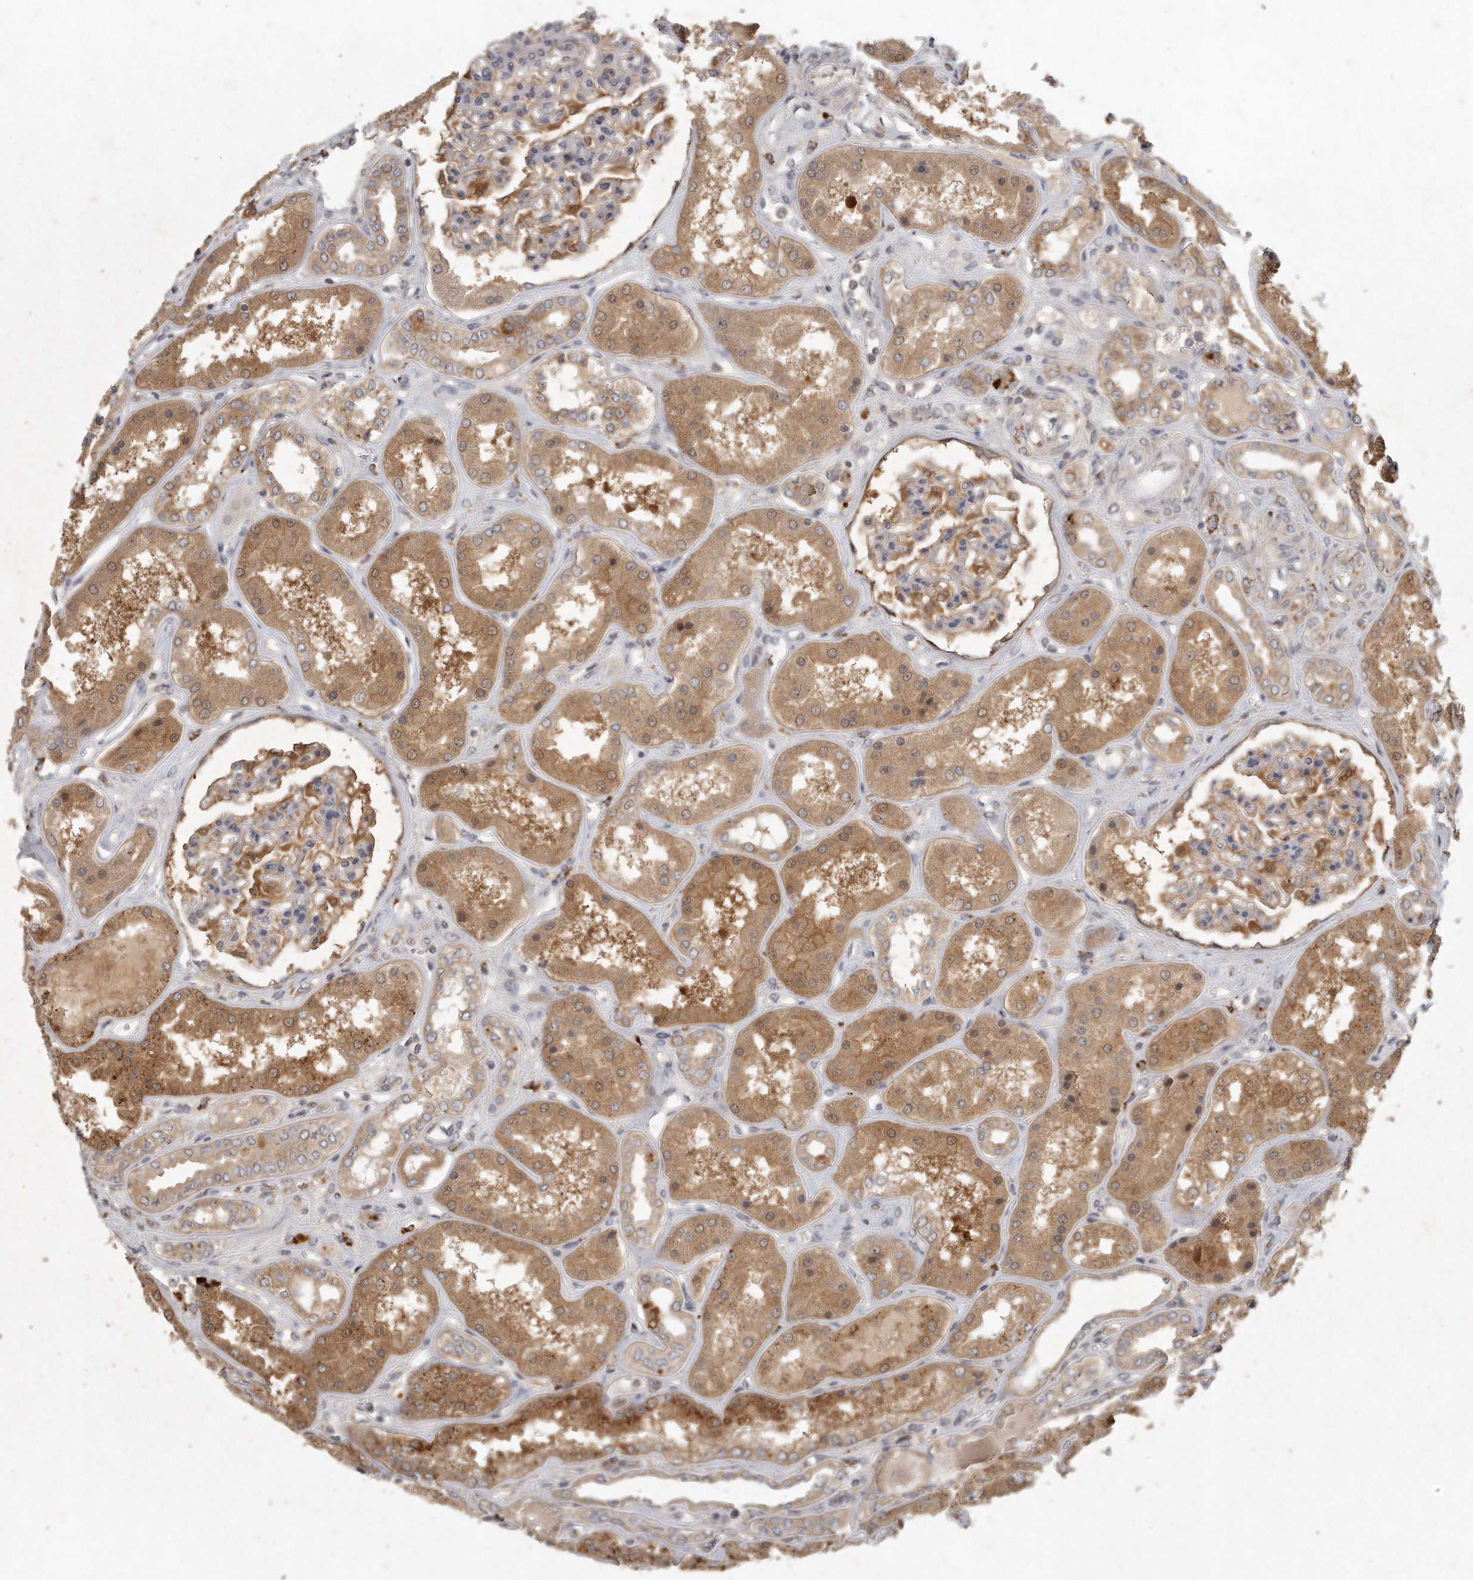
{"staining": {"intensity": "strong", "quantity": "25%-75%", "location": "cytoplasmic/membranous"}, "tissue": "kidney", "cell_type": "Cells in glomeruli", "image_type": "normal", "snomed": [{"axis": "morphology", "description": "Normal tissue, NOS"}, {"axis": "topography", "description": "Kidney"}], "caption": "A high amount of strong cytoplasmic/membranous staining is present in about 25%-75% of cells in glomeruli in unremarkable kidney.", "gene": "LGALS8", "patient": {"sex": "female", "age": 56}}